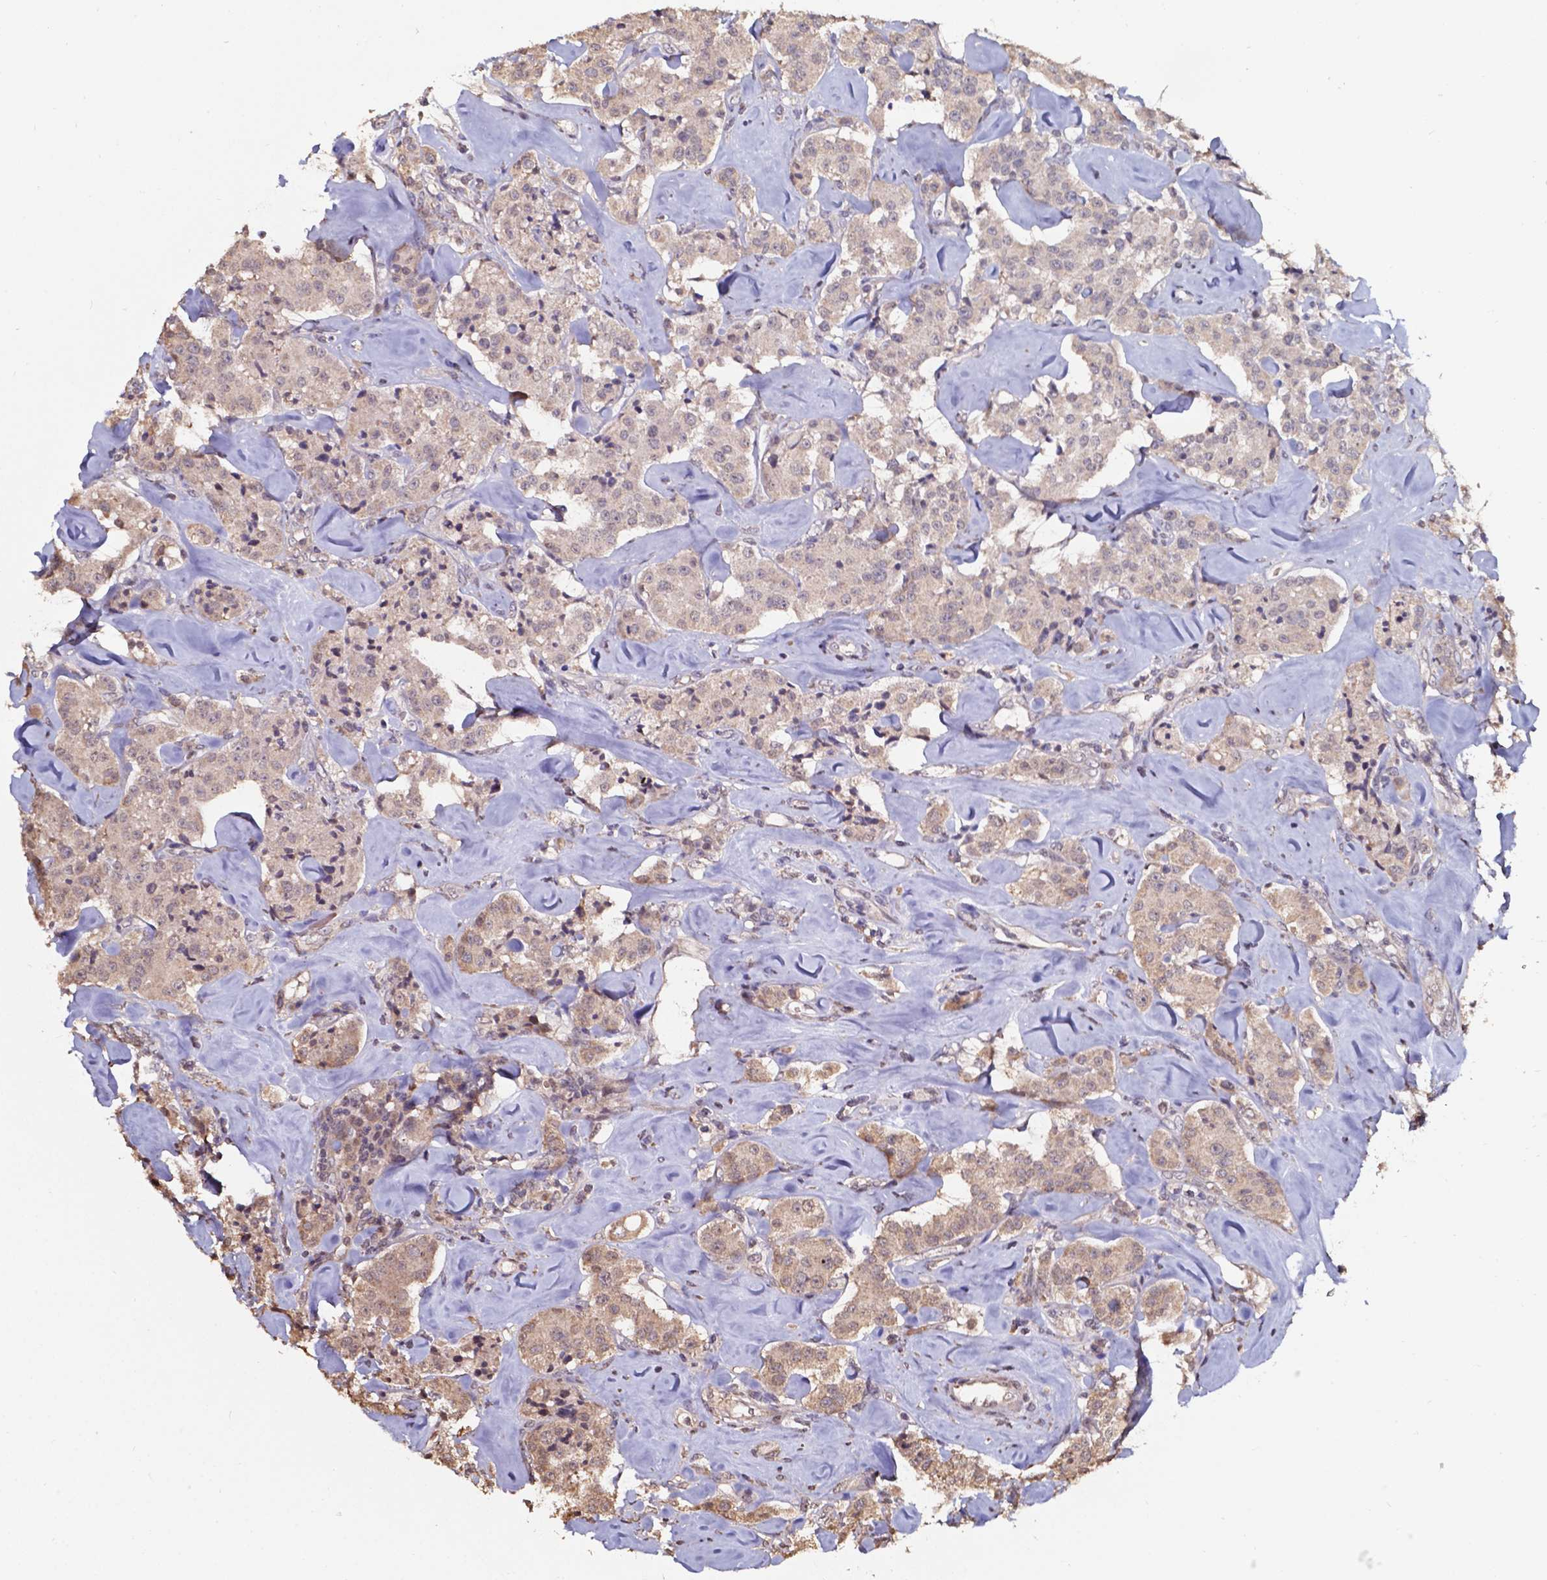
{"staining": {"intensity": "weak", "quantity": "25%-75%", "location": "cytoplasmic/membranous"}, "tissue": "carcinoid", "cell_type": "Tumor cells", "image_type": "cancer", "snomed": [{"axis": "morphology", "description": "Carcinoid, malignant, NOS"}, {"axis": "topography", "description": "Pancreas"}], "caption": "An image showing weak cytoplasmic/membranous staining in about 25%-75% of tumor cells in carcinoid, as visualized by brown immunohistochemical staining.", "gene": "GLRA2", "patient": {"sex": "male", "age": 41}}